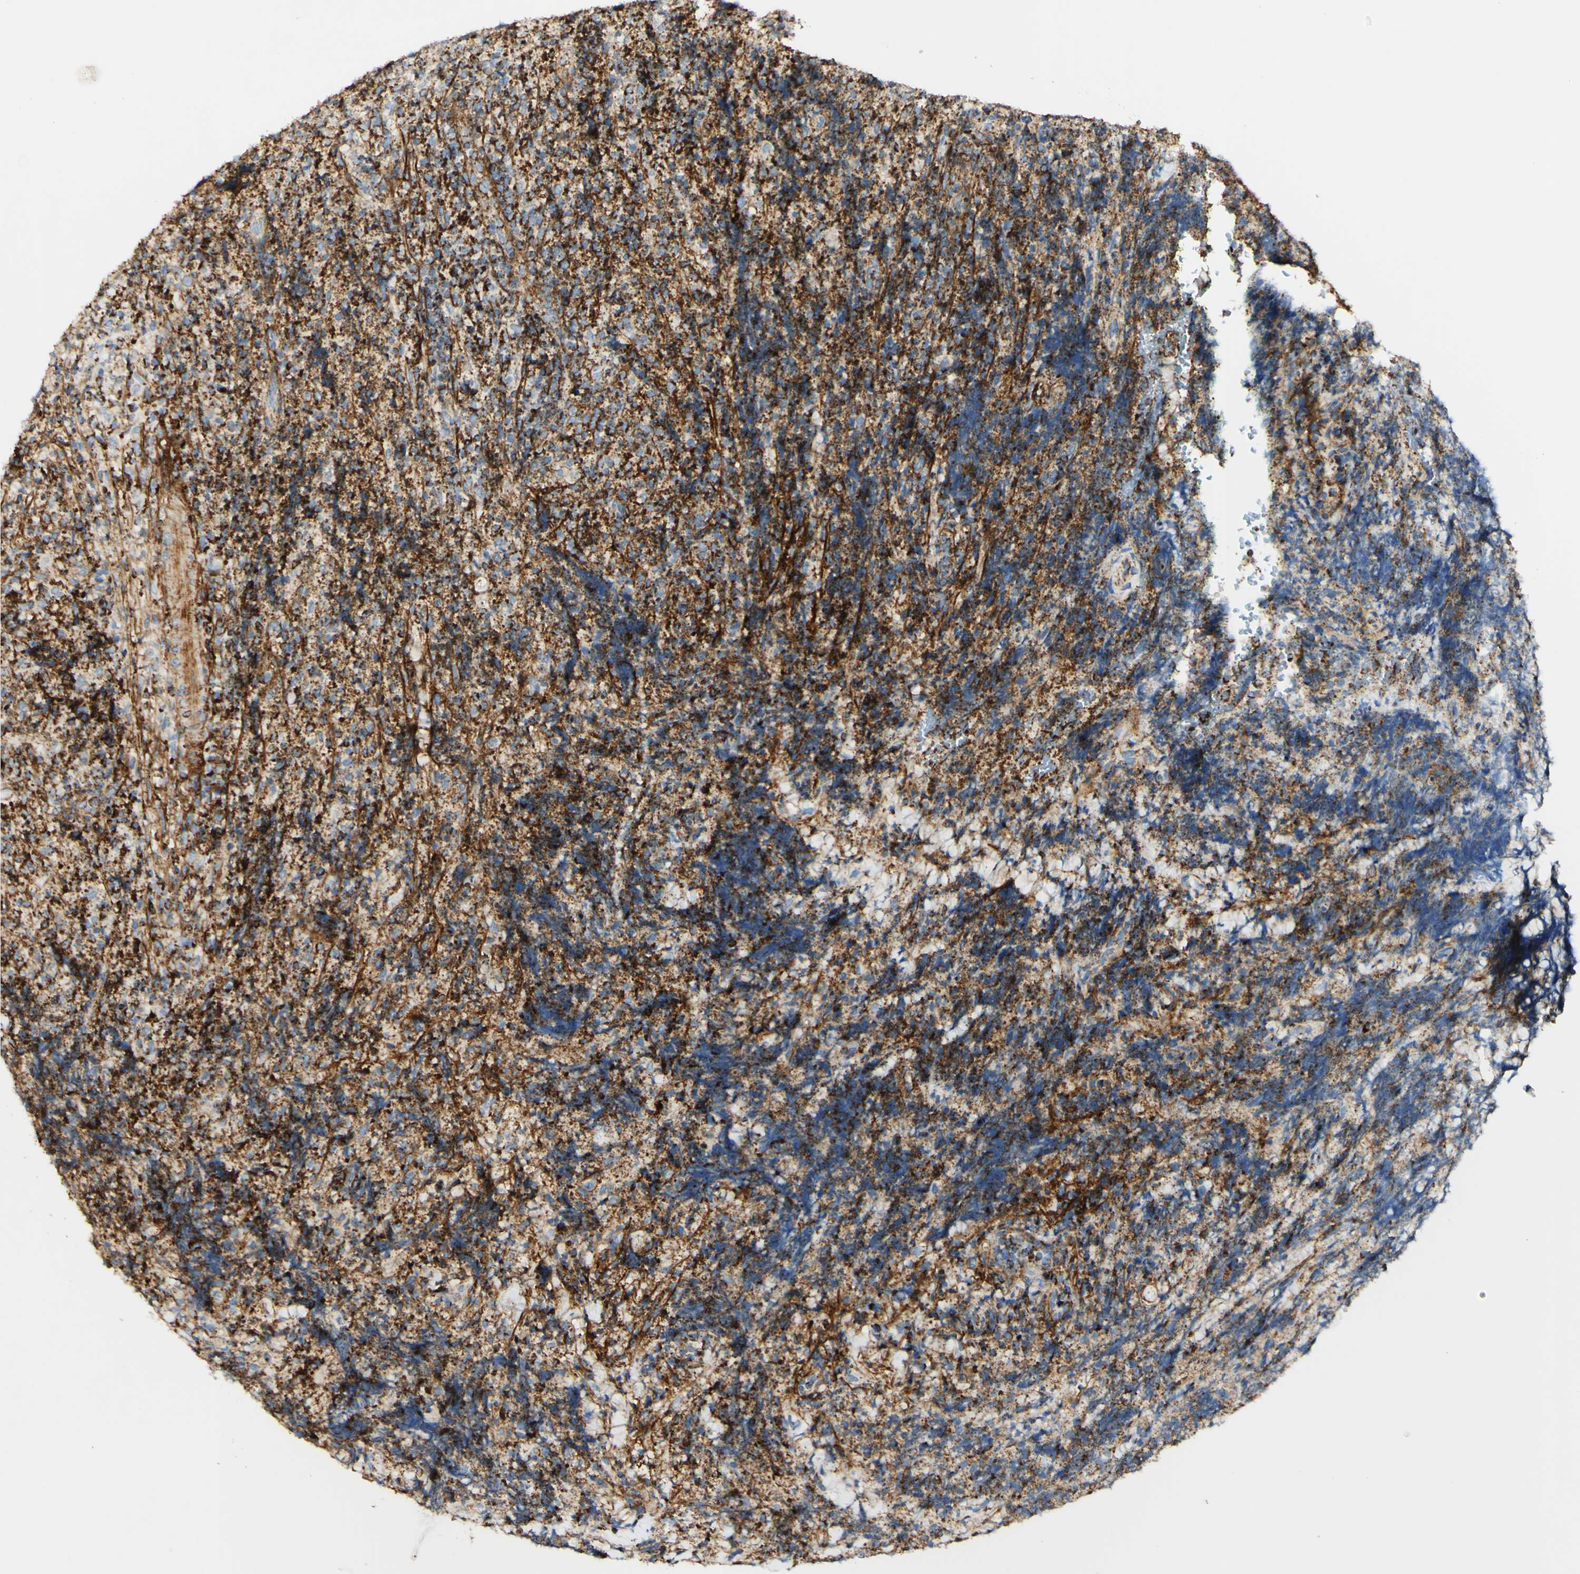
{"staining": {"intensity": "strong", "quantity": "25%-75%", "location": "cytoplasmic/membranous"}, "tissue": "lymphoma", "cell_type": "Tumor cells", "image_type": "cancer", "snomed": [{"axis": "morphology", "description": "Malignant lymphoma, non-Hodgkin's type, High grade"}, {"axis": "topography", "description": "Tonsil"}], "caption": "DAB immunohistochemical staining of malignant lymphoma, non-Hodgkin's type (high-grade) exhibits strong cytoplasmic/membranous protein positivity in about 25%-75% of tumor cells. (brown staining indicates protein expression, while blue staining denotes nuclei).", "gene": "OXCT1", "patient": {"sex": "female", "age": 36}}